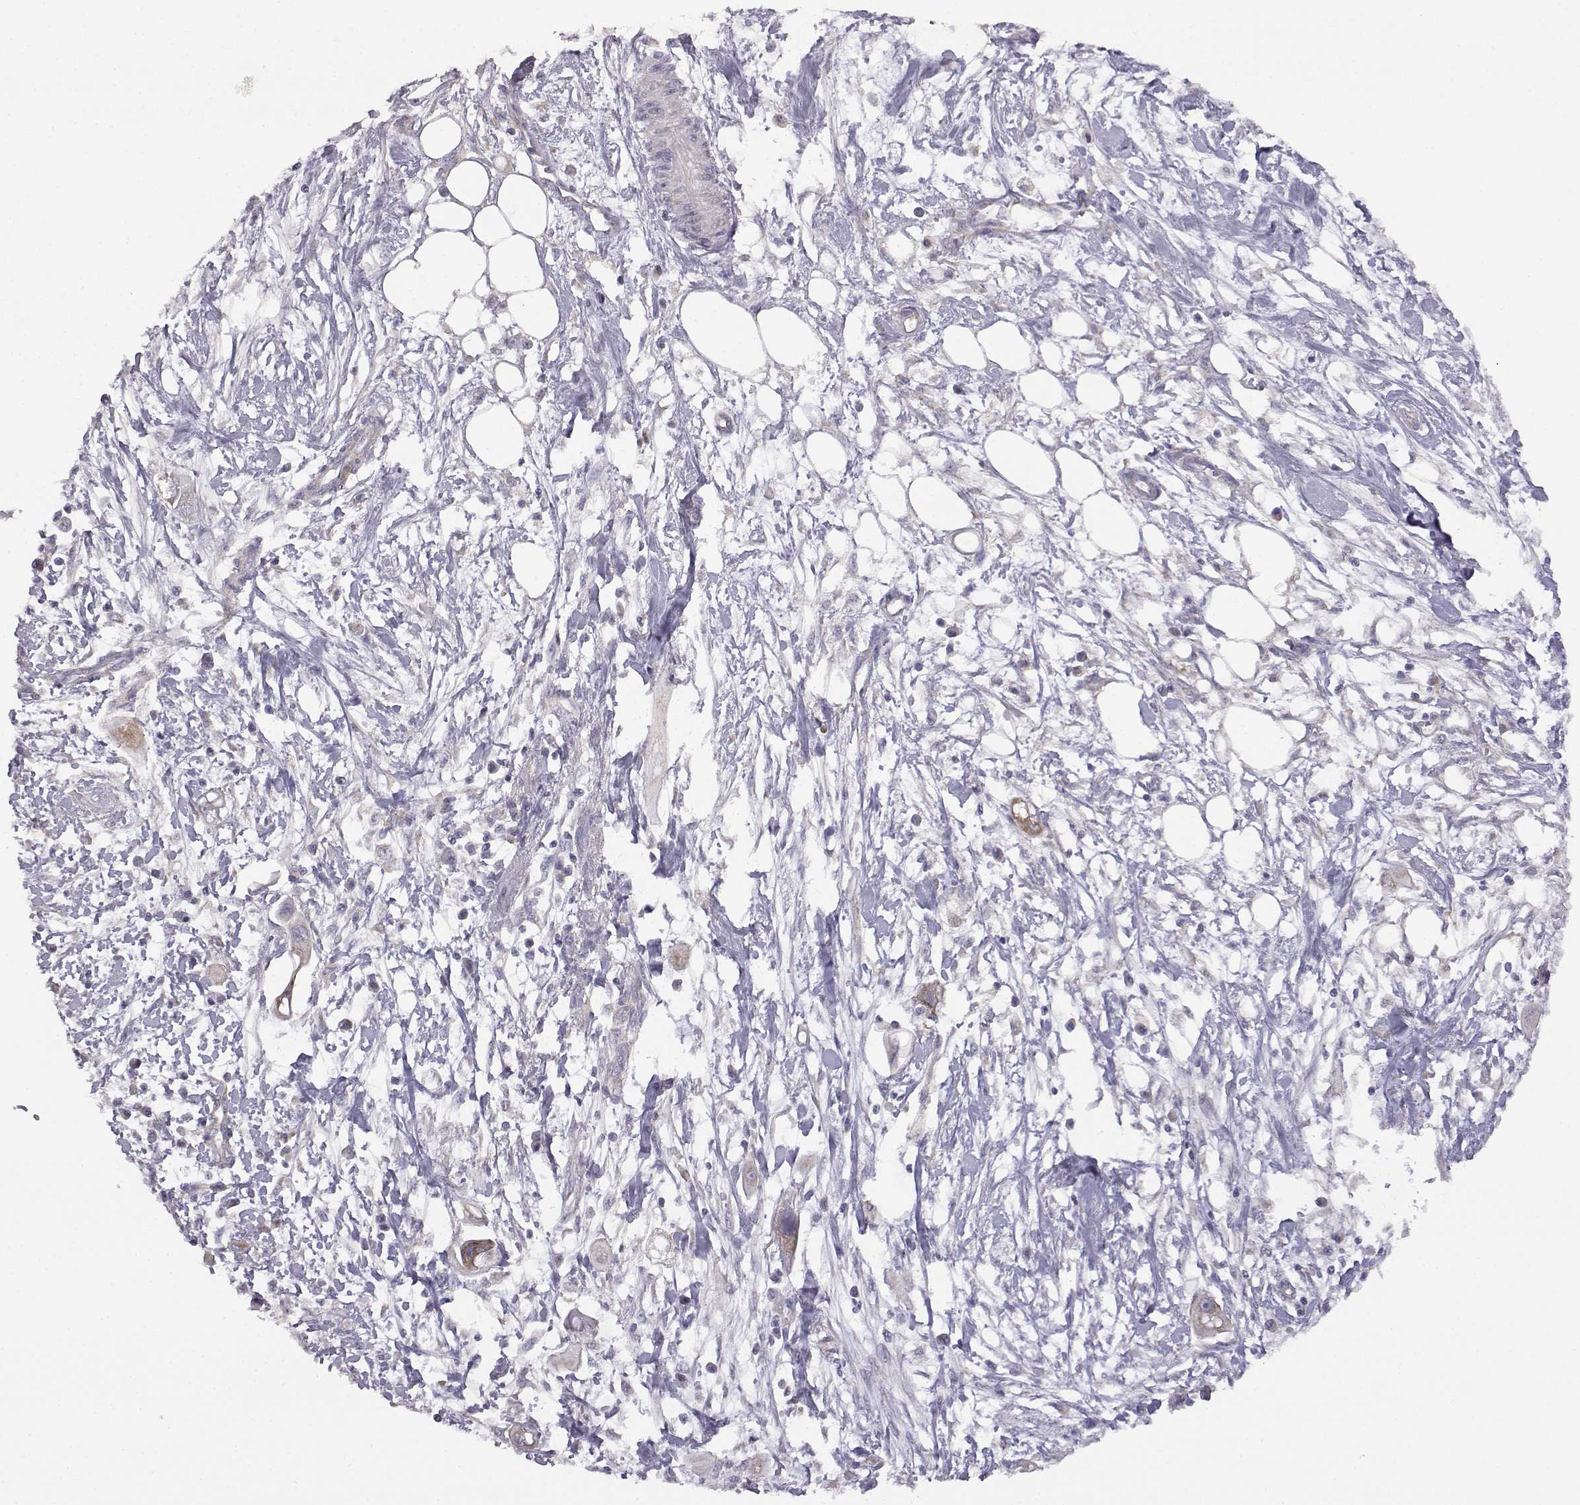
{"staining": {"intensity": "weak", "quantity": "<25%", "location": "cytoplasmic/membranous"}, "tissue": "pancreatic cancer", "cell_type": "Tumor cells", "image_type": "cancer", "snomed": [{"axis": "morphology", "description": "Adenocarcinoma, NOS"}, {"axis": "topography", "description": "Pancreas"}], "caption": "This is an immunohistochemistry micrograph of pancreatic adenocarcinoma. There is no positivity in tumor cells.", "gene": "DDC", "patient": {"sex": "male", "age": 50}}